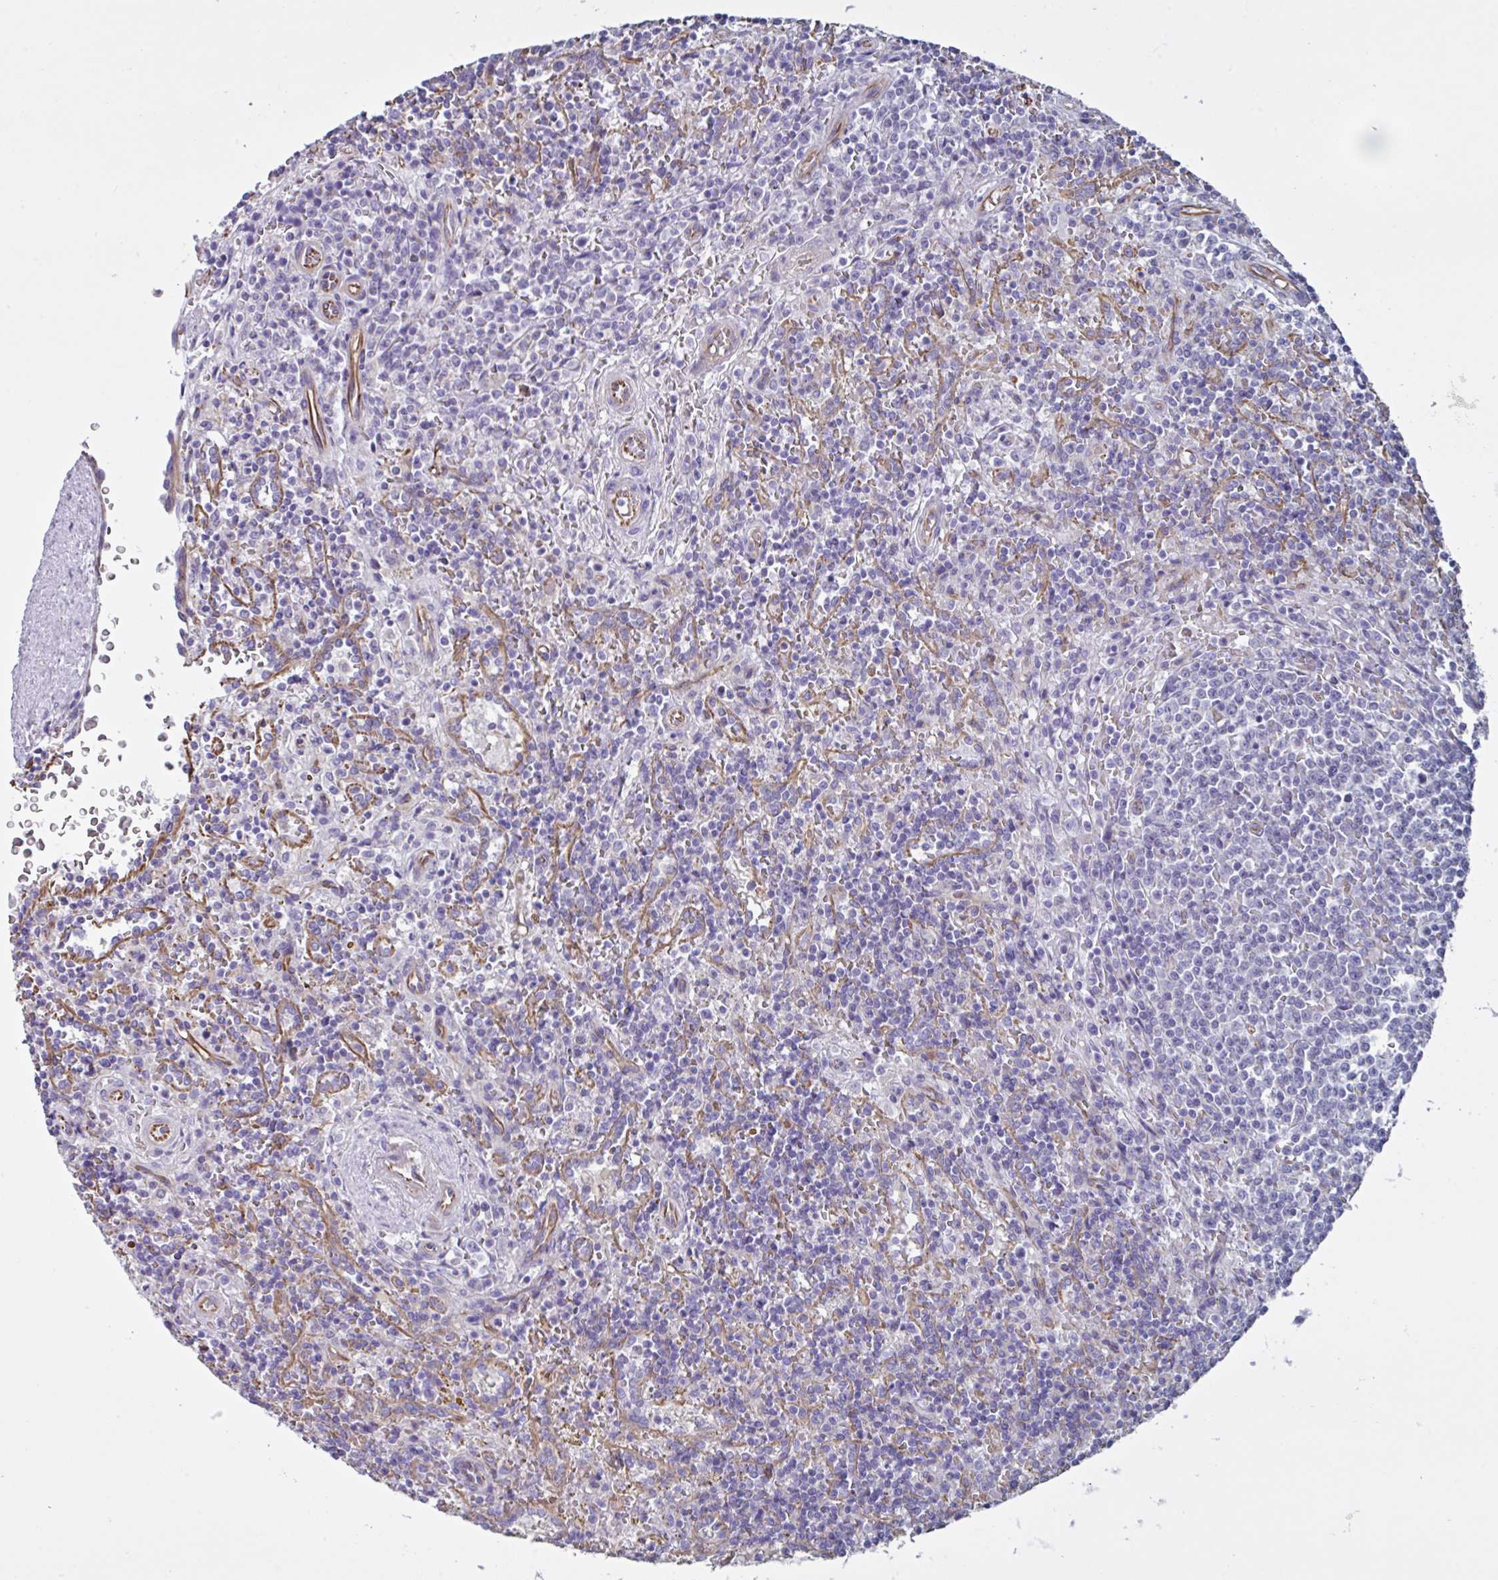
{"staining": {"intensity": "negative", "quantity": "none", "location": "none"}, "tissue": "lymphoma", "cell_type": "Tumor cells", "image_type": "cancer", "snomed": [{"axis": "morphology", "description": "Malignant lymphoma, non-Hodgkin's type, Low grade"}, {"axis": "topography", "description": "Spleen"}], "caption": "Immunohistochemical staining of human low-grade malignant lymphoma, non-Hodgkin's type displays no significant expression in tumor cells. (Stains: DAB immunohistochemistry (IHC) with hematoxylin counter stain, Microscopy: brightfield microscopy at high magnification).", "gene": "TMEM86B", "patient": {"sex": "male", "age": 67}}